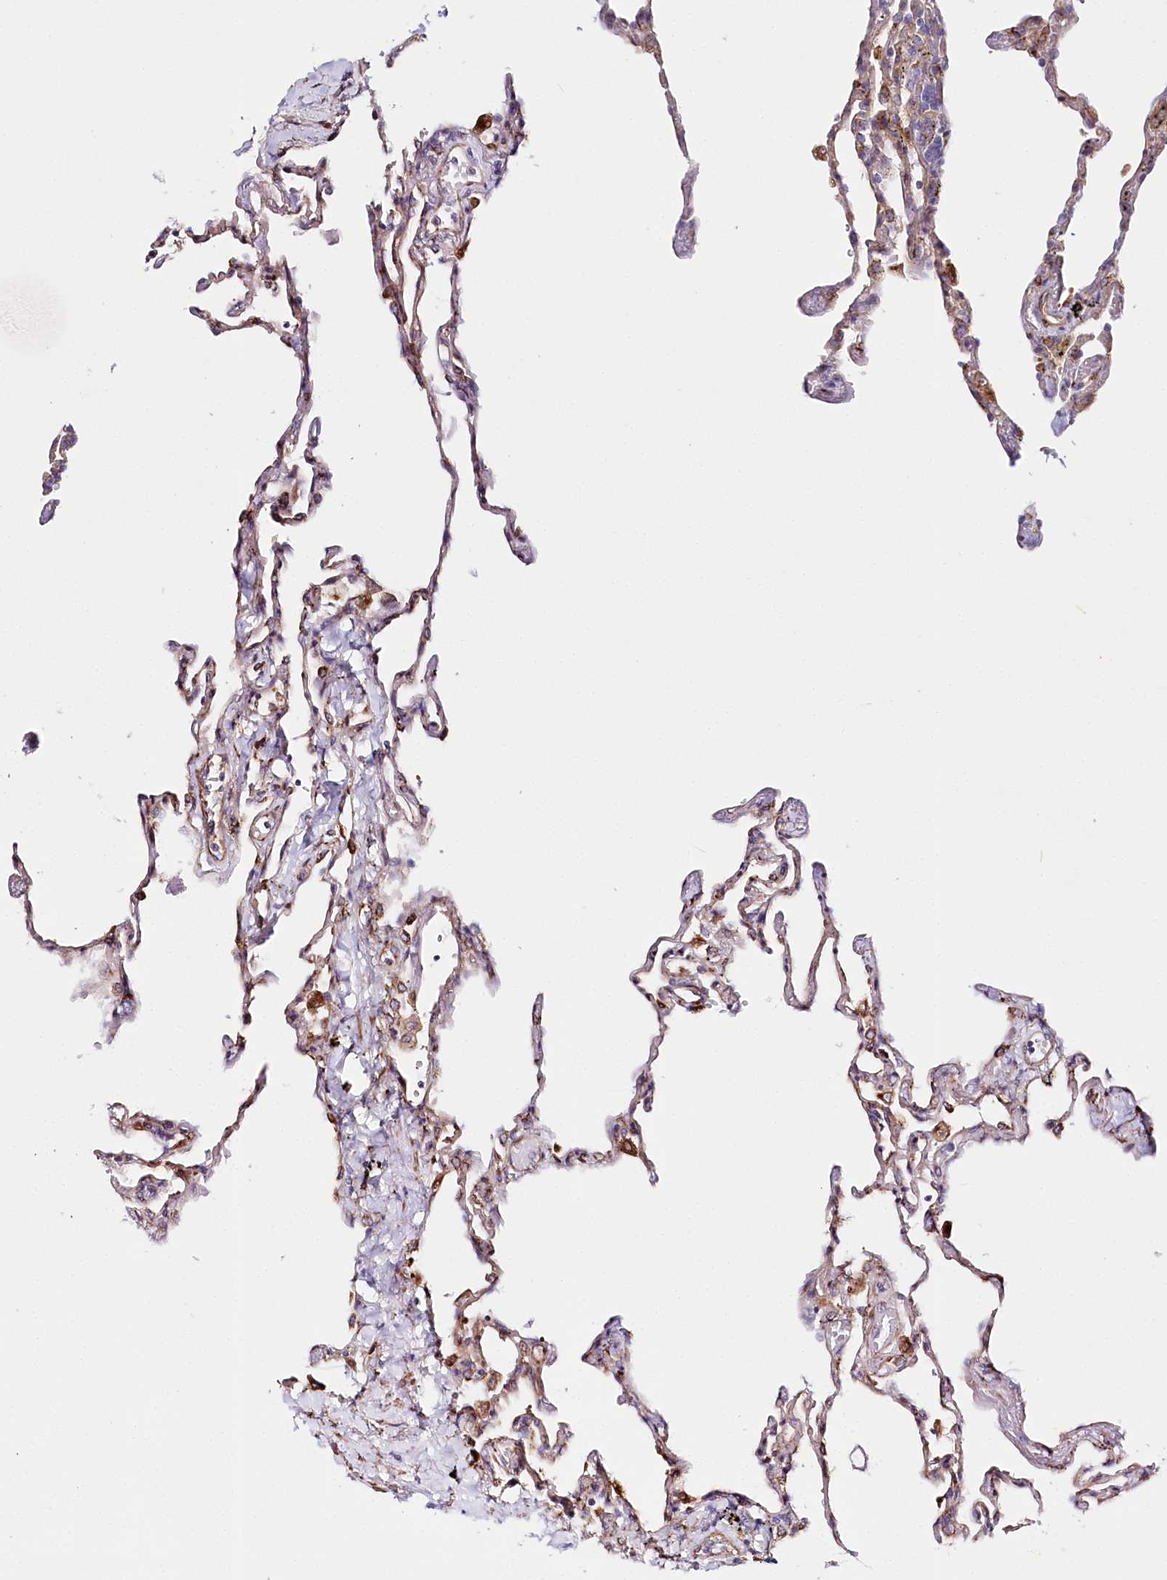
{"staining": {"intensity": "moderate", "quantity": ">75%", "location": "cytoplasmic/membranous"}, "tissue": "lung", "cell_type": "Alveolar cells", "image_type": "normal", "snomed": [{"axis": "morphology", "description": "Normal tissue, NOS"}, {"axis": "topography", "description": "Lung"}], "caption": "Immunohistochemistry (DAB) staining of normal lung shows moderate cytoplasmic/membranous protein staining in approximately >75% of alveolar cells. The protein is stained brown, and the nuclei are stained in blue (DAB (3,3'-diaminobenzidine) IHC with brightfield microscopy, high magnification).", "gene": "ABRAXAS2", "patient": {"sex": "male", "age": 59}}